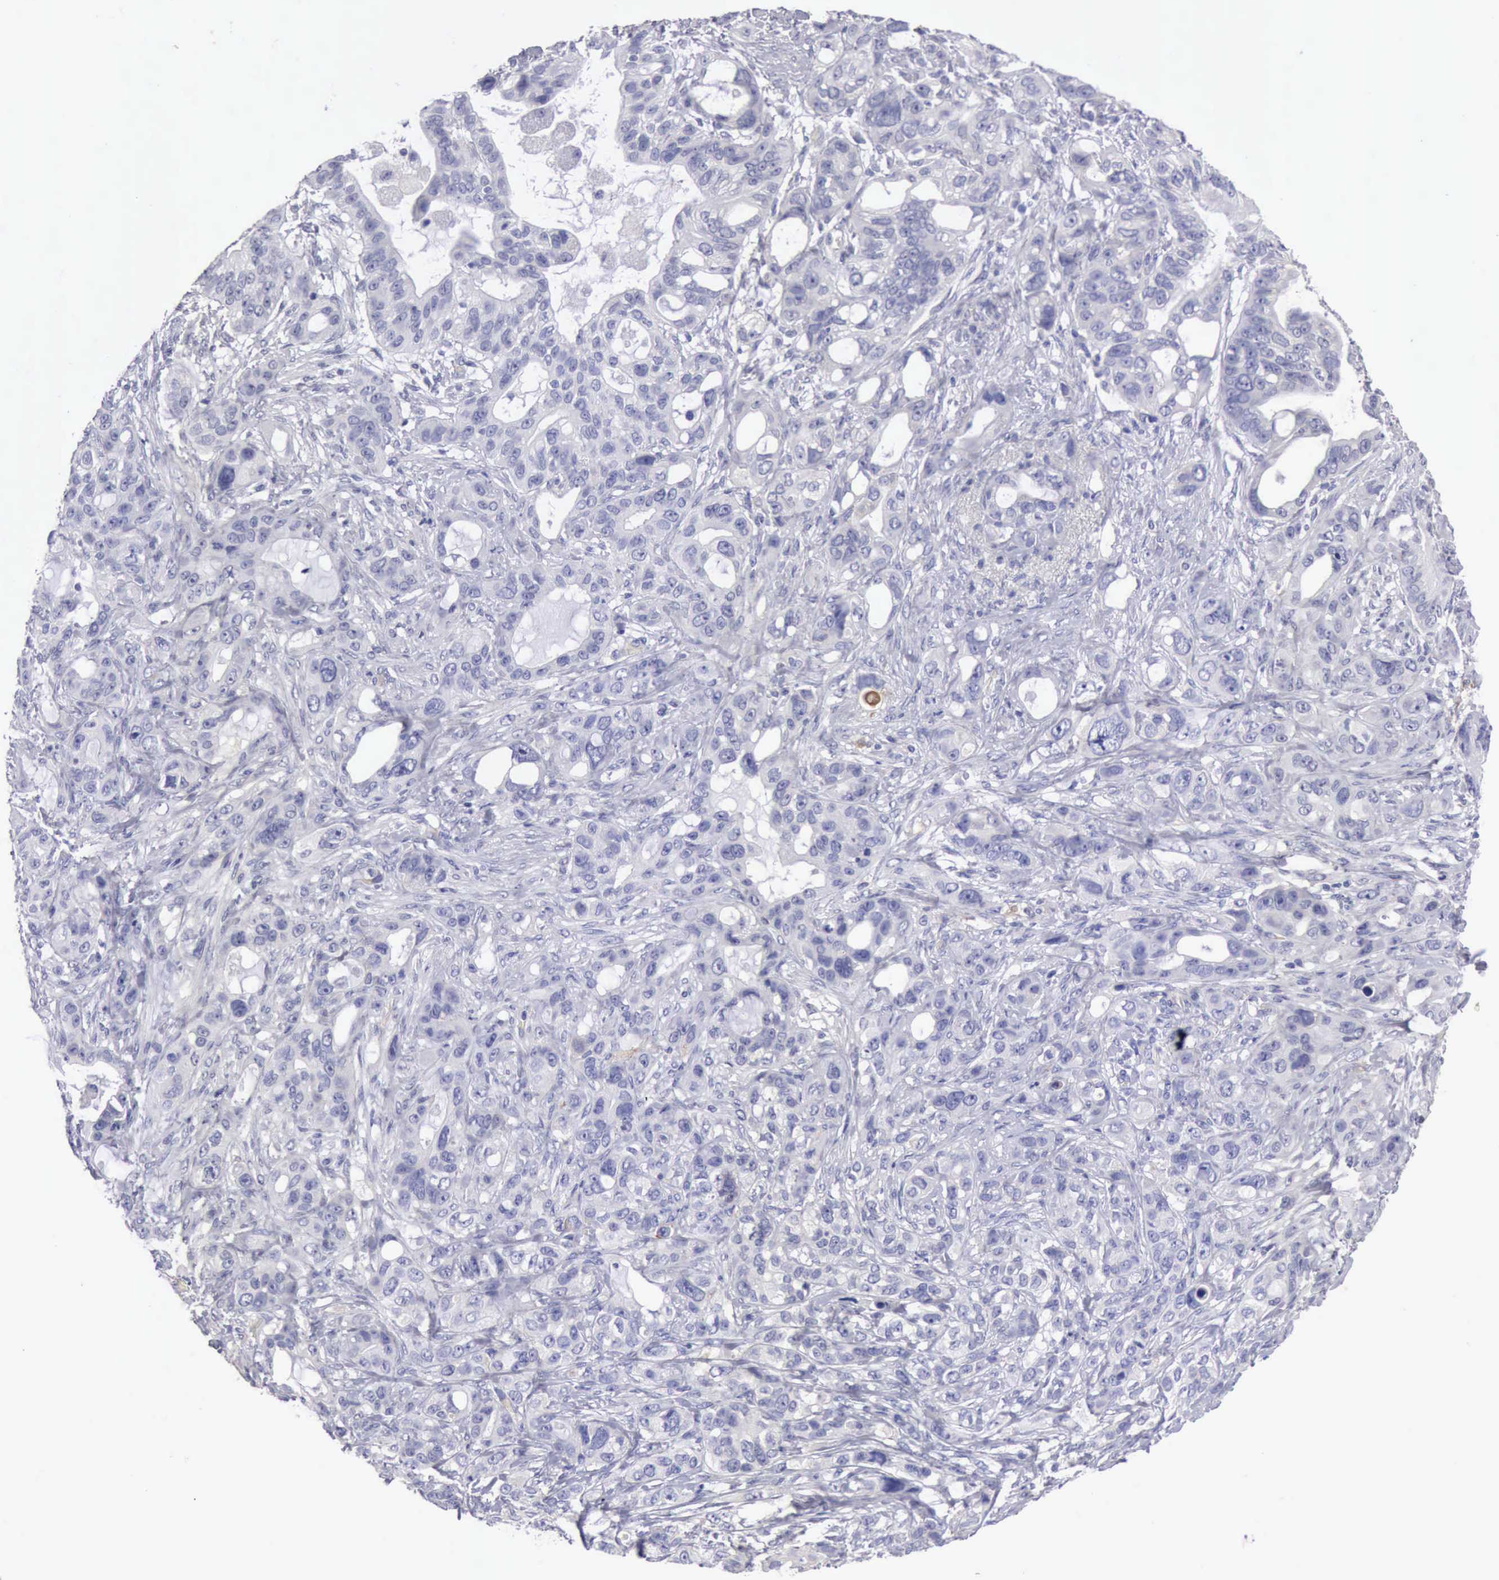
{"staining": {"intensity": "negative", "quantity": "none", "location": "none"}, "tissue": "stomach cancer", "cell_type": "Tumor cells", "image_type": "cancer", "snomed": [{"axis": "morphology", "description": "Adenocarcinoma, NOS"}, {"axis": "topography", "description": "Stomach, upper"}], "caption": "This is an IHC histopathology image of stomach adenocarcinoma. There is no staining in tumor cells.", "gene": "APP", "patient": {"sex": "male", "age": 47}}